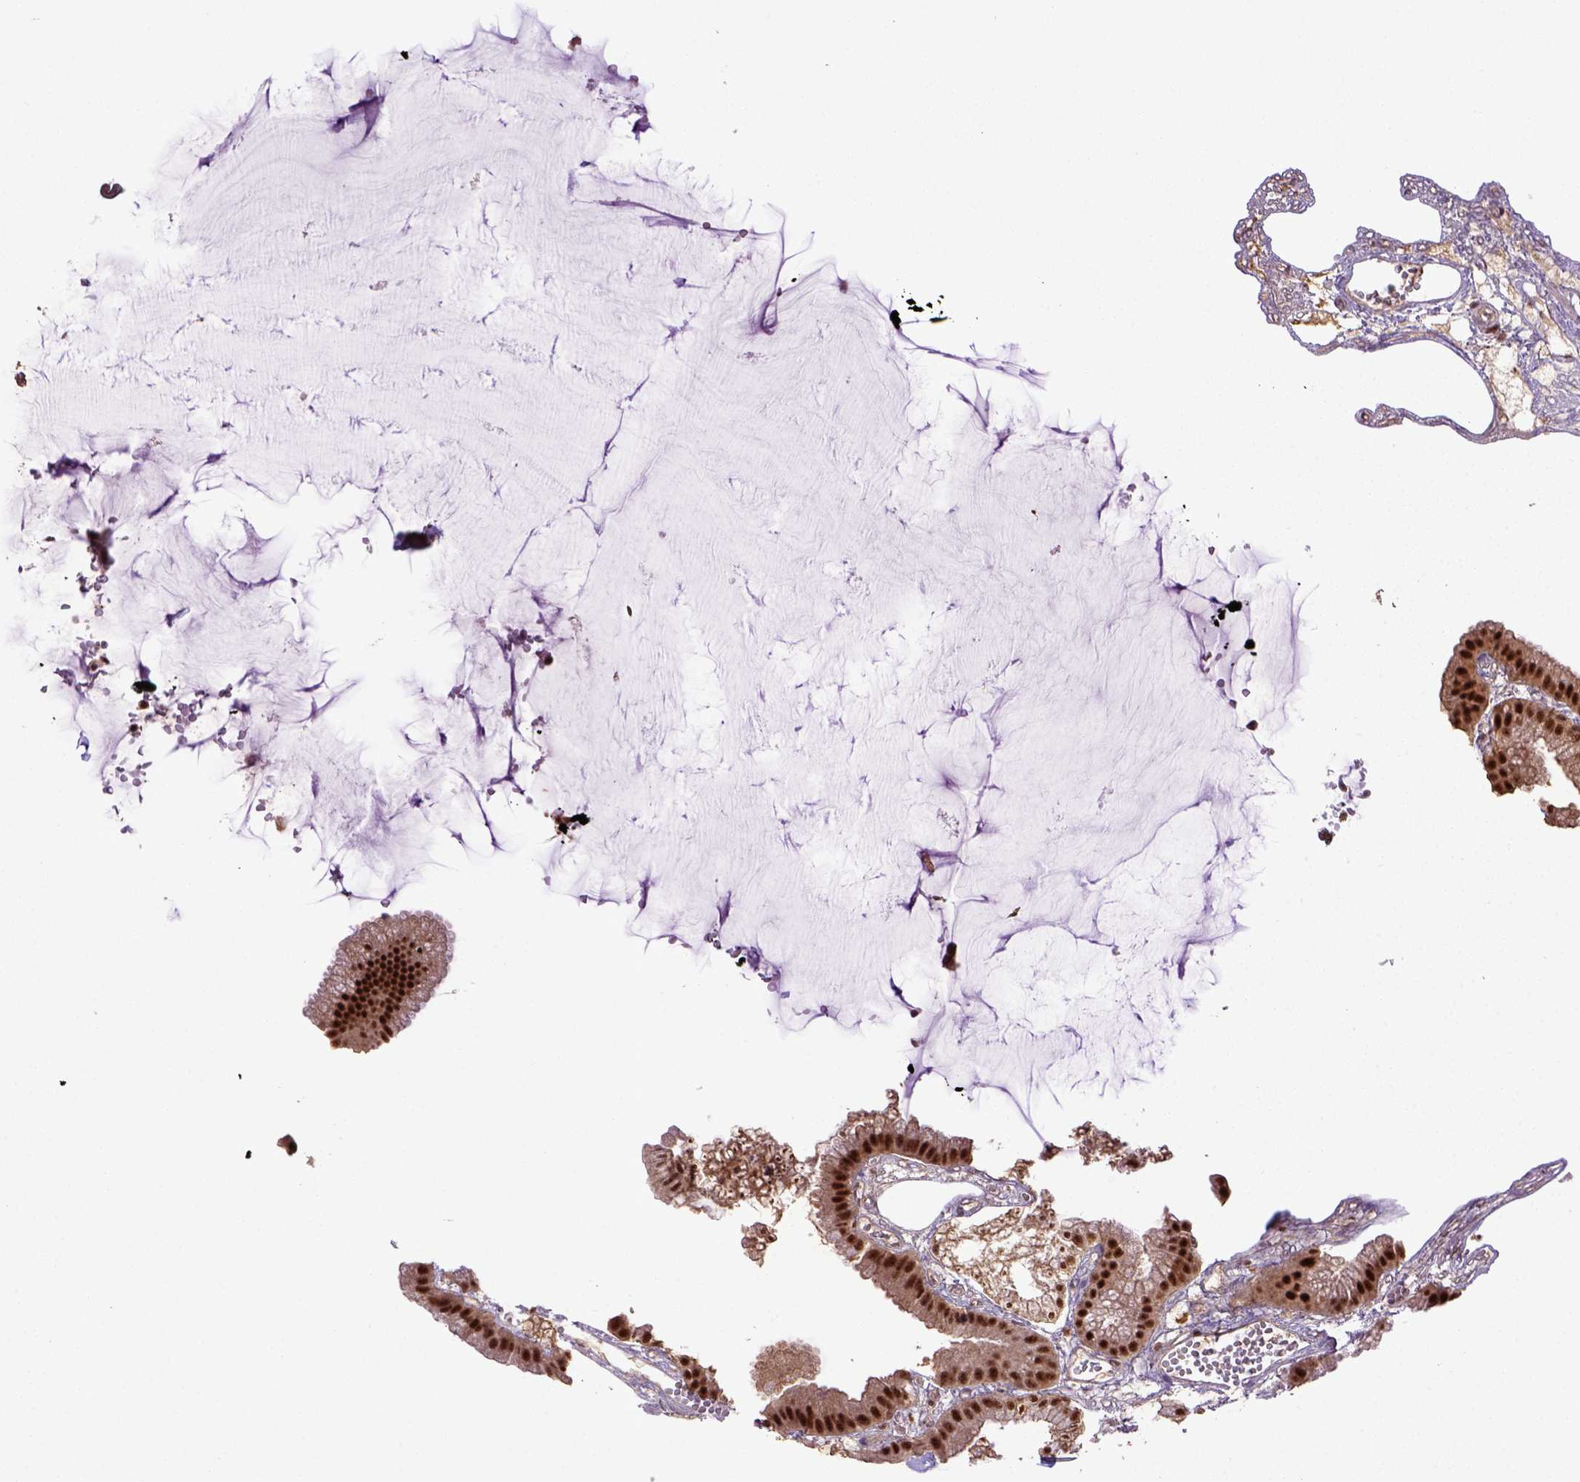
{"staining": {"intensity": "strong", "quantity": ">75%", "location": "nuclear"}, "tissue": "gallbladder", "cell_type": "Glandular cells", "image_type": "normal", "snomed": [{"axis": "morphology", "description": "Normal tissue, NOS"}, {"axis": "topography", "description": "Gallbladder"}], "caption": "Protein staining of benign gallbladder demonstrates strong nuclear staining in approximately >75% of glandular cells.", "gene": "PPIG", "patient": {"sex": "female", "age": 63}}